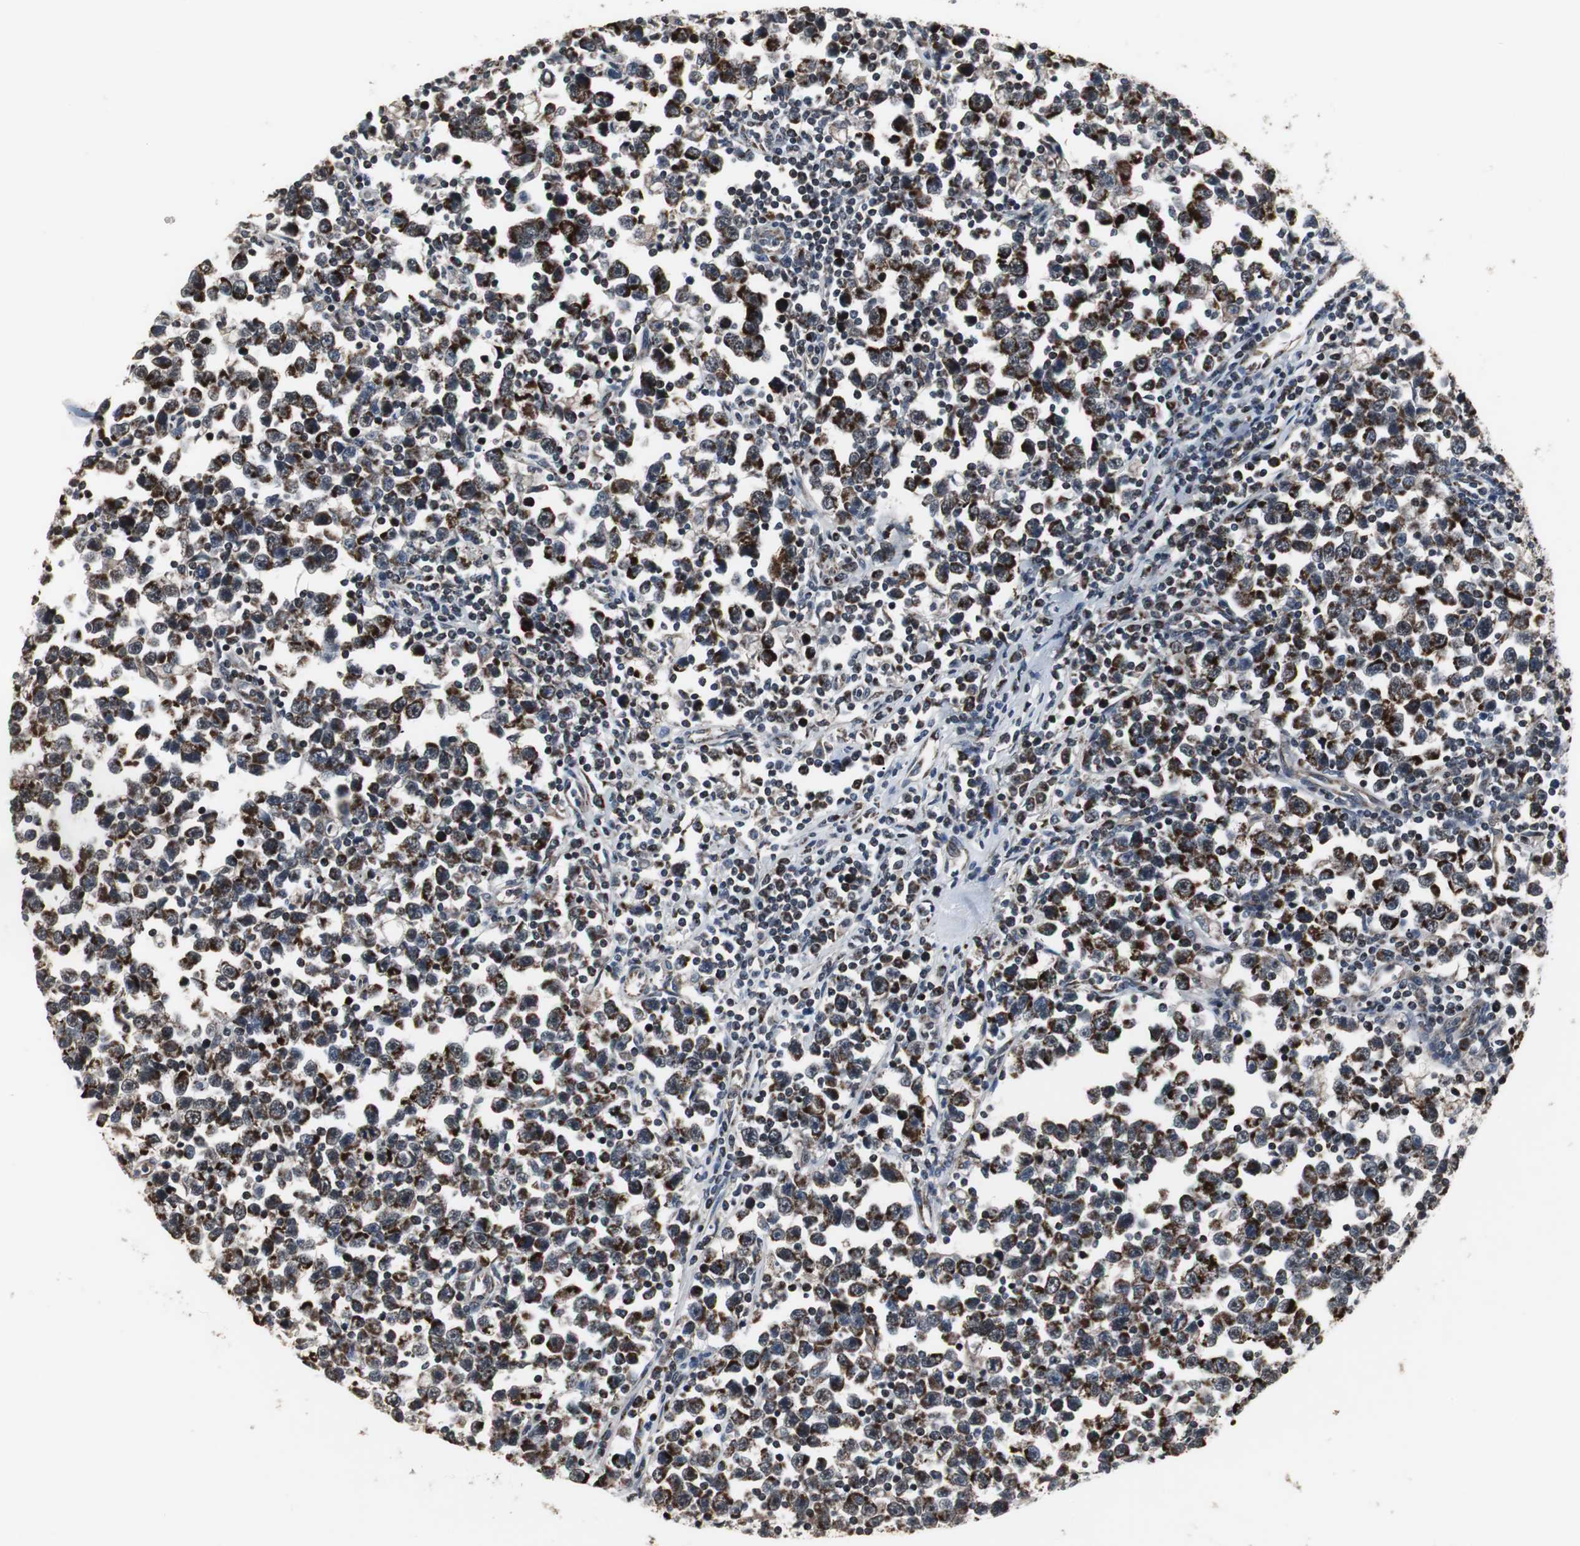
{"staining": {"intensity": "strong", "quantity": ">75%", "location": "cytoplasmic/membranous"}, "tissue": "testis cancer", "cell_type": "Tumor cells", "image_type": "cancer", "snomed": [{"axis": "morphology", "description": "Seminoma, NOS"}, {"axis": "topography", "description": "Testis"}], "caption": "Immunohistochemistry (IHC) of testis cancer (seminoma) exhibits high levels of strong cytoplasmic/membranous expression in about >75% of tumor cells.", "gene": "MRPL40", "patient": {"sex": "male", "age": 43}}